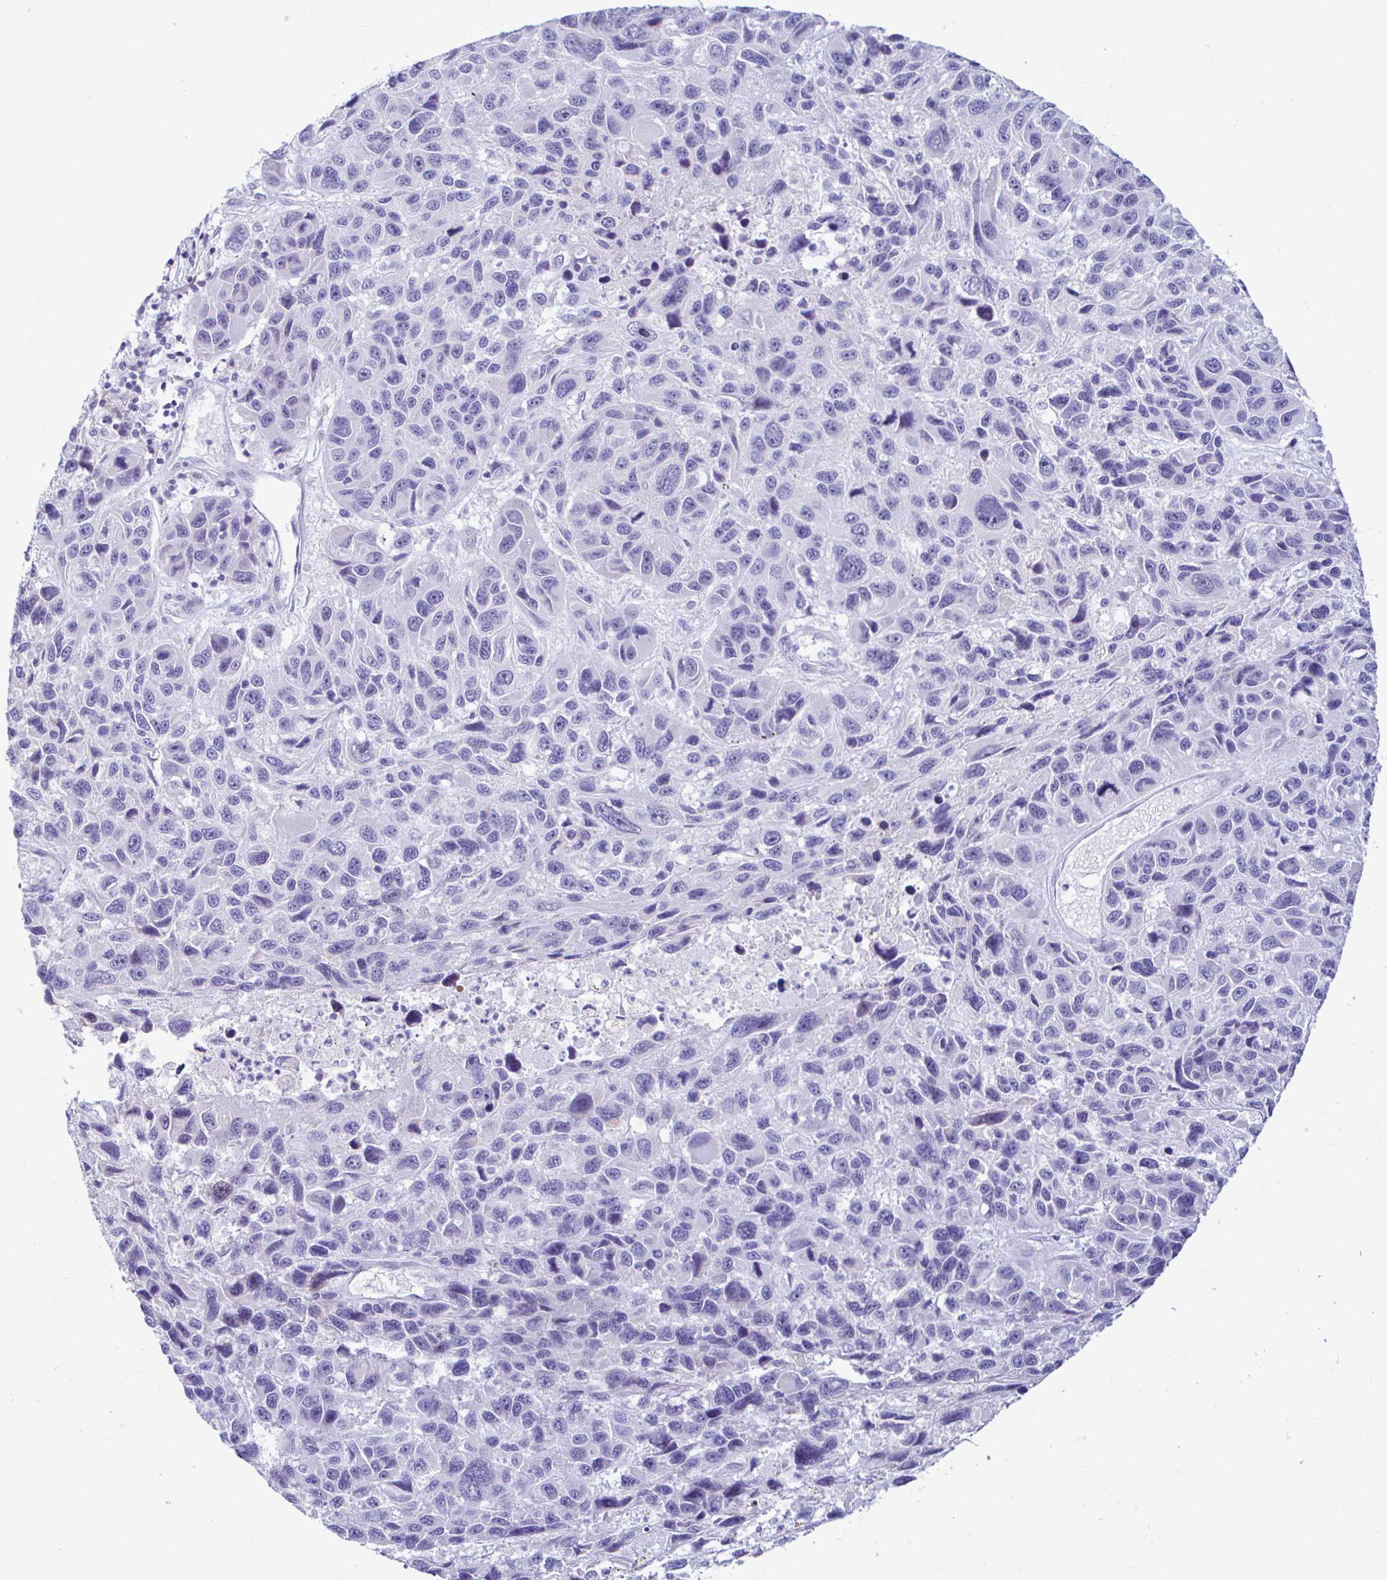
{"staining": {"intensity": "negative", "quantity": "none", "location": "none"}, "tissue": "melanoma", "cell_type": "Tumor cells", "image_type": "cancer", "snomed": [{"axis": "morphology", "description": "Malignant melanoma, NOS"}, {"axis": "topography", "description": "Skin"}], "caption": "The histopathology image displays no staining of tumor cells in melanoma.", "gene": "NBPF3", "patient": {"sex": "male", "age": 53}}